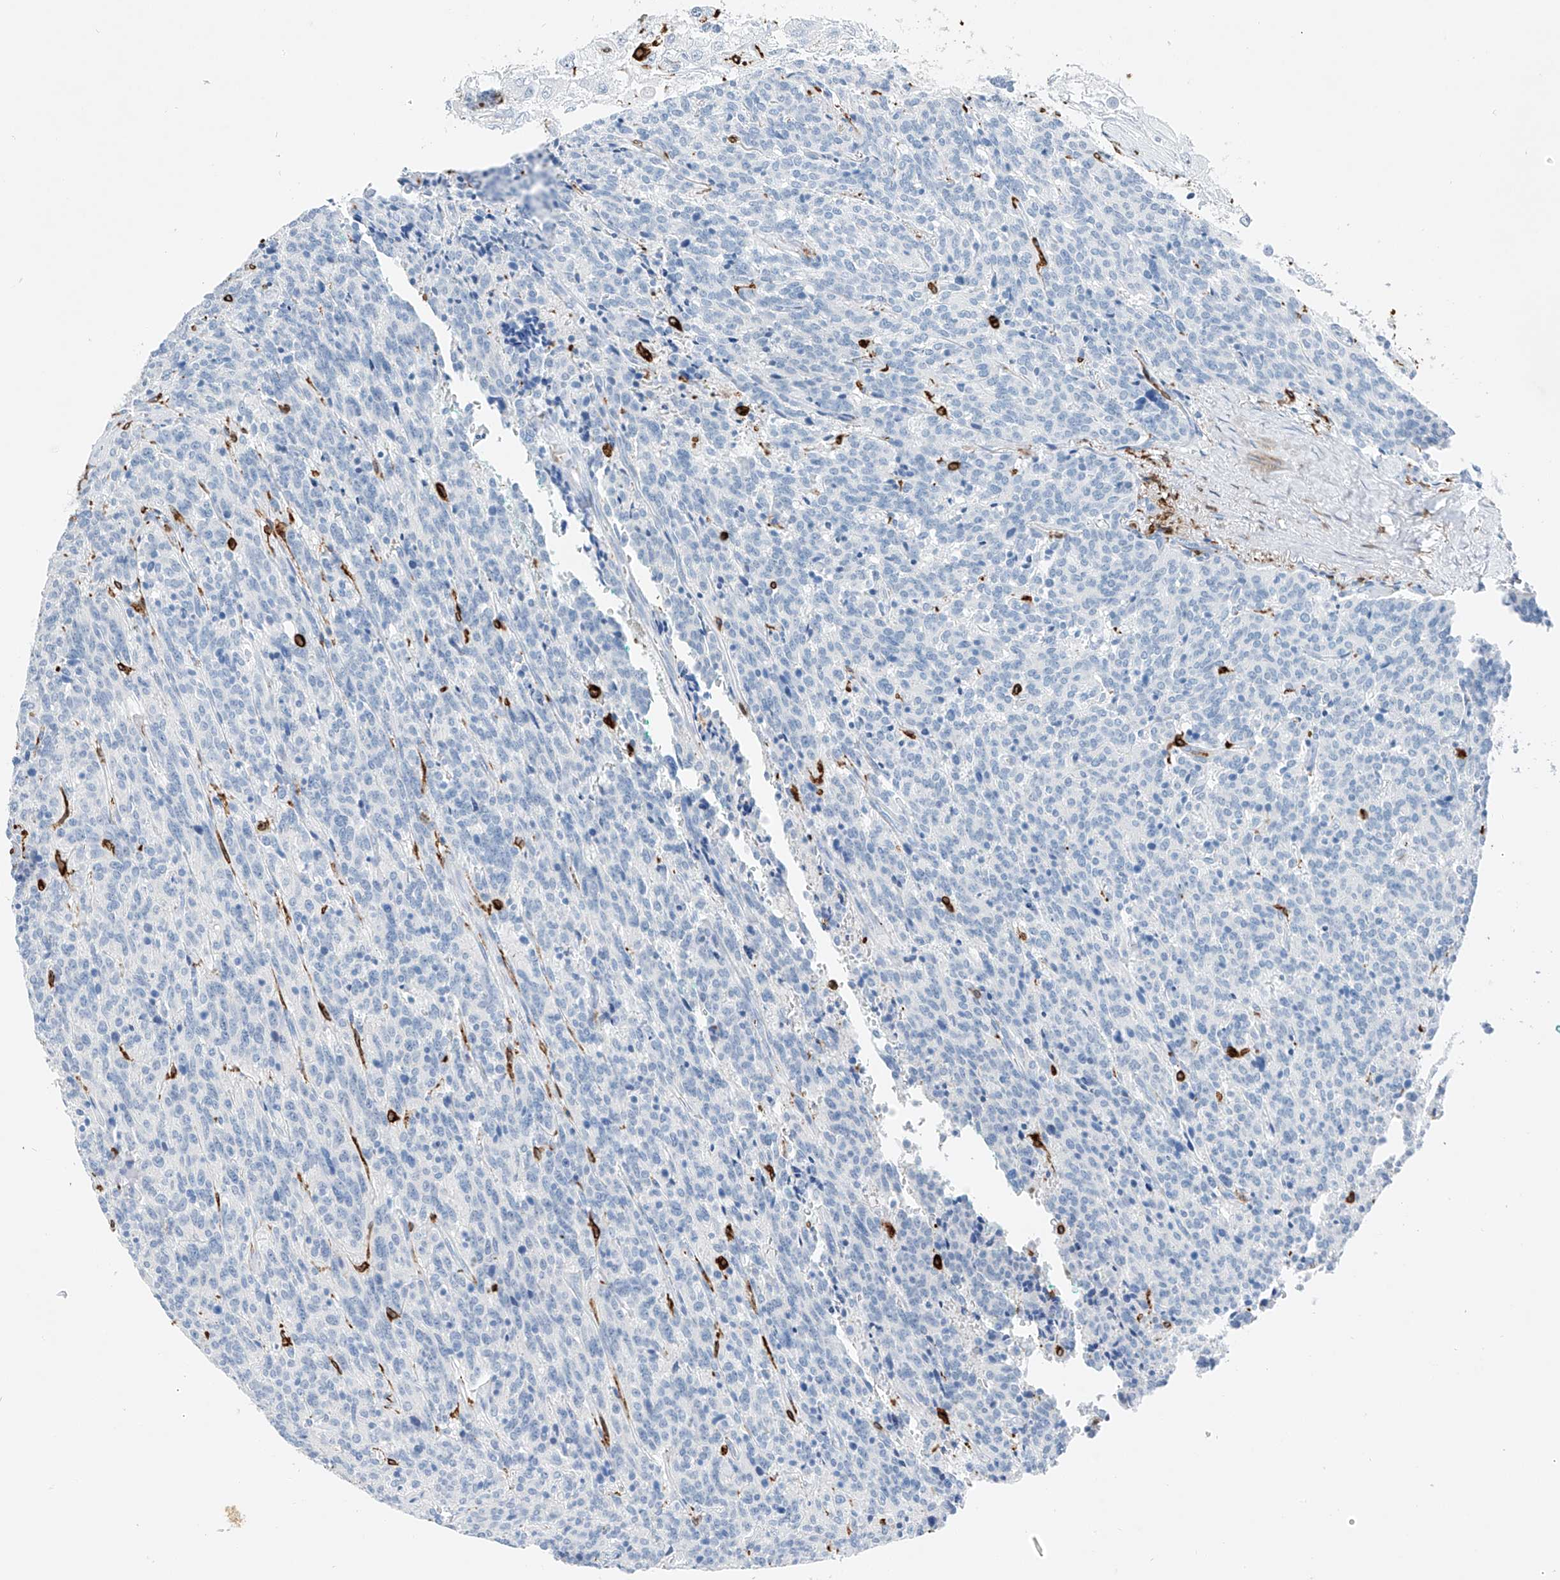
{"staining": {"intensity": "negative", "quantity": "none", "location": "none"}, "tissue": "carcinoid", "cell_type": "Tumor cells", "image_type": "cancer", "snomed": [{"axis": "morphology", "description": "Carcinoid, malignant, NOS"}, {"axis": "topography", "description": "Lung"}], "caption": "Immunohistochemistry of human carcinoid (malignant) reveals no staining in tumor cells.", "gene": "TBXAS1", "patient": {"sex": "female", "age": 46}}